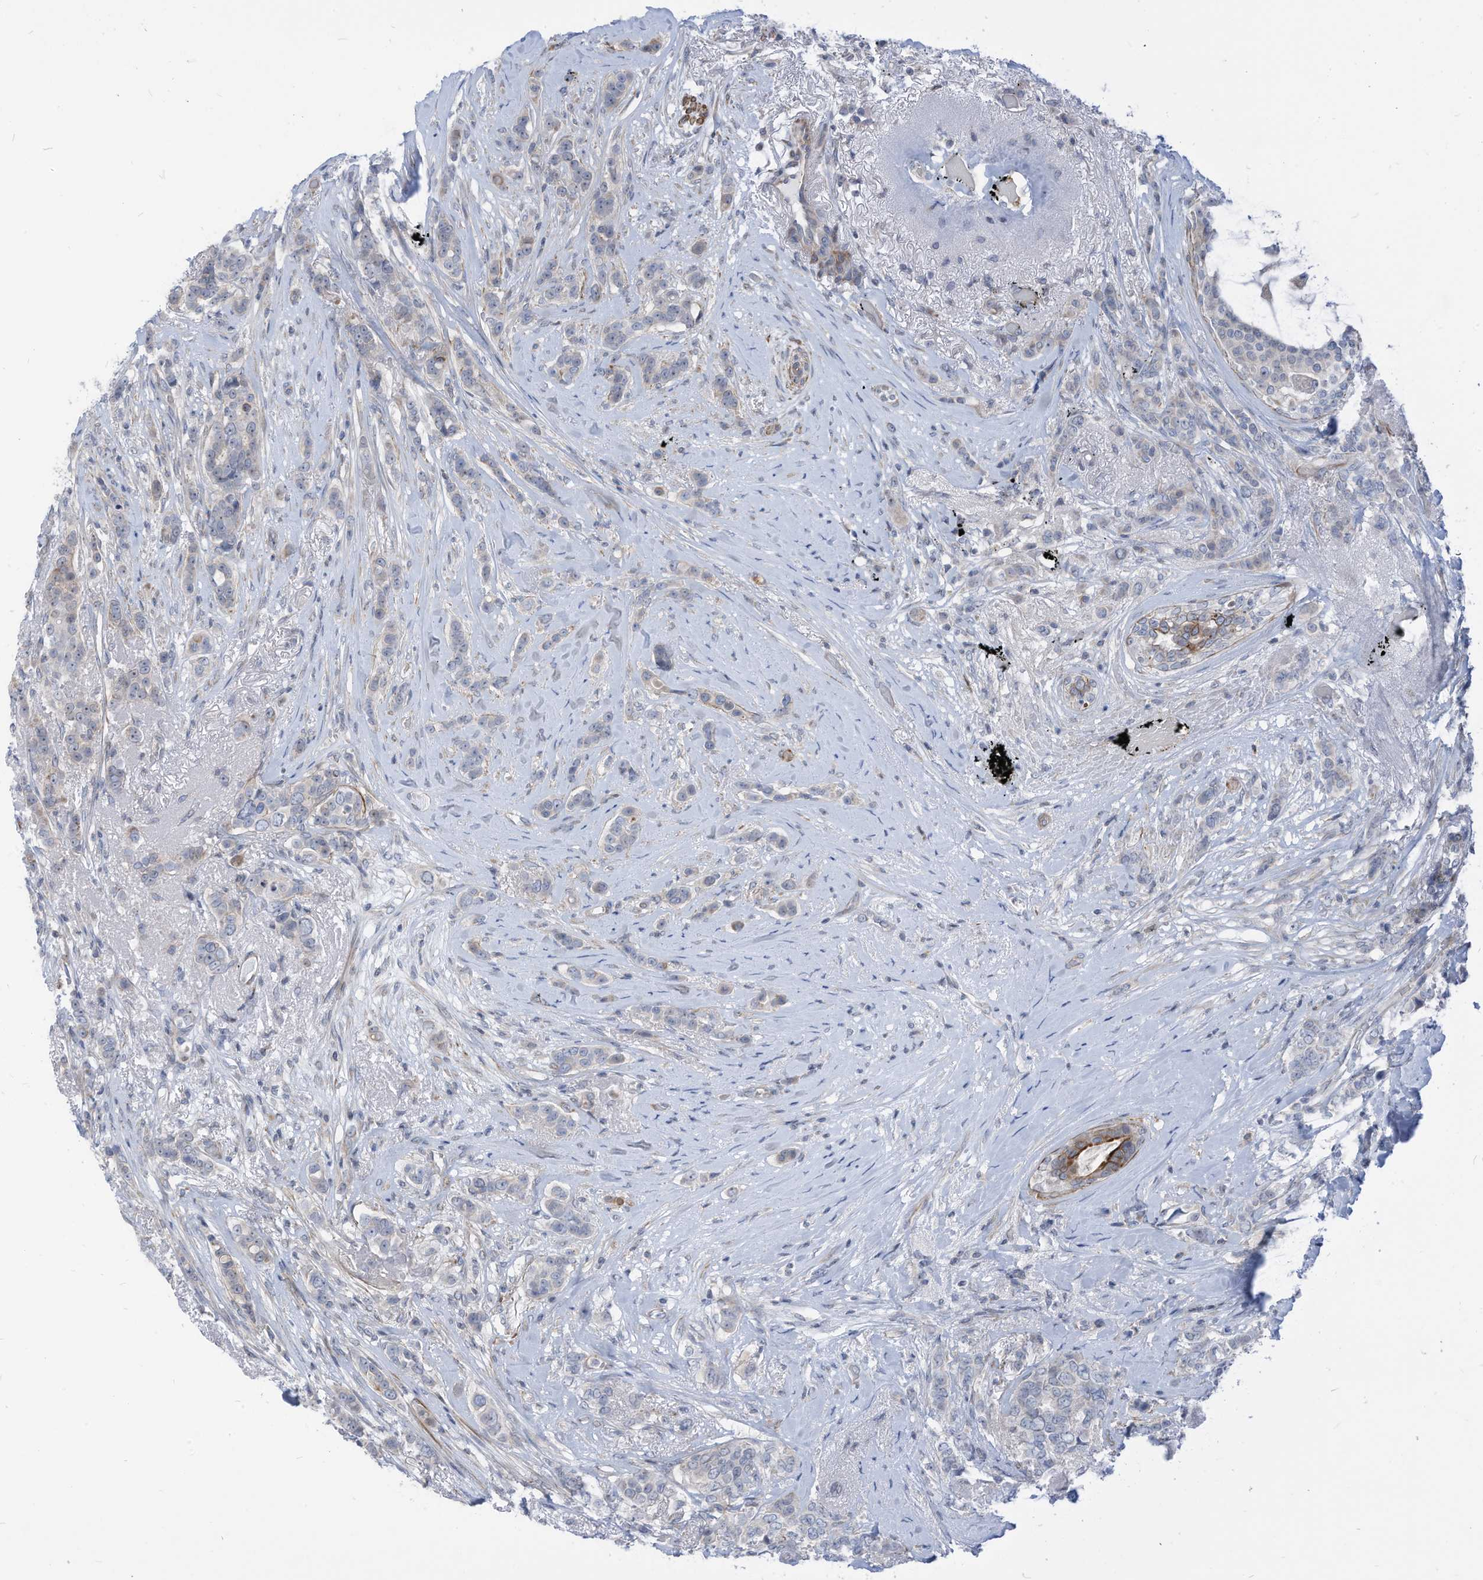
{"staining": {"intensity": "negative", "quantity": "none", "location": "none"}, "tissue": "breast cancer", "cell_type": "Tumor cells", "image_type": "cancer", "snomed": [{"axis": "morphology", "description": "Lobular carcinoma"}, {"axis": "topography", "description": "Breast"}], "caption": "Breast cancer stained for a protein using immunohistochemistry (IHC) shows no expression tumor cells.", "gene": "GPATCH3", "patient": {"sex": "female", "age": 51}}